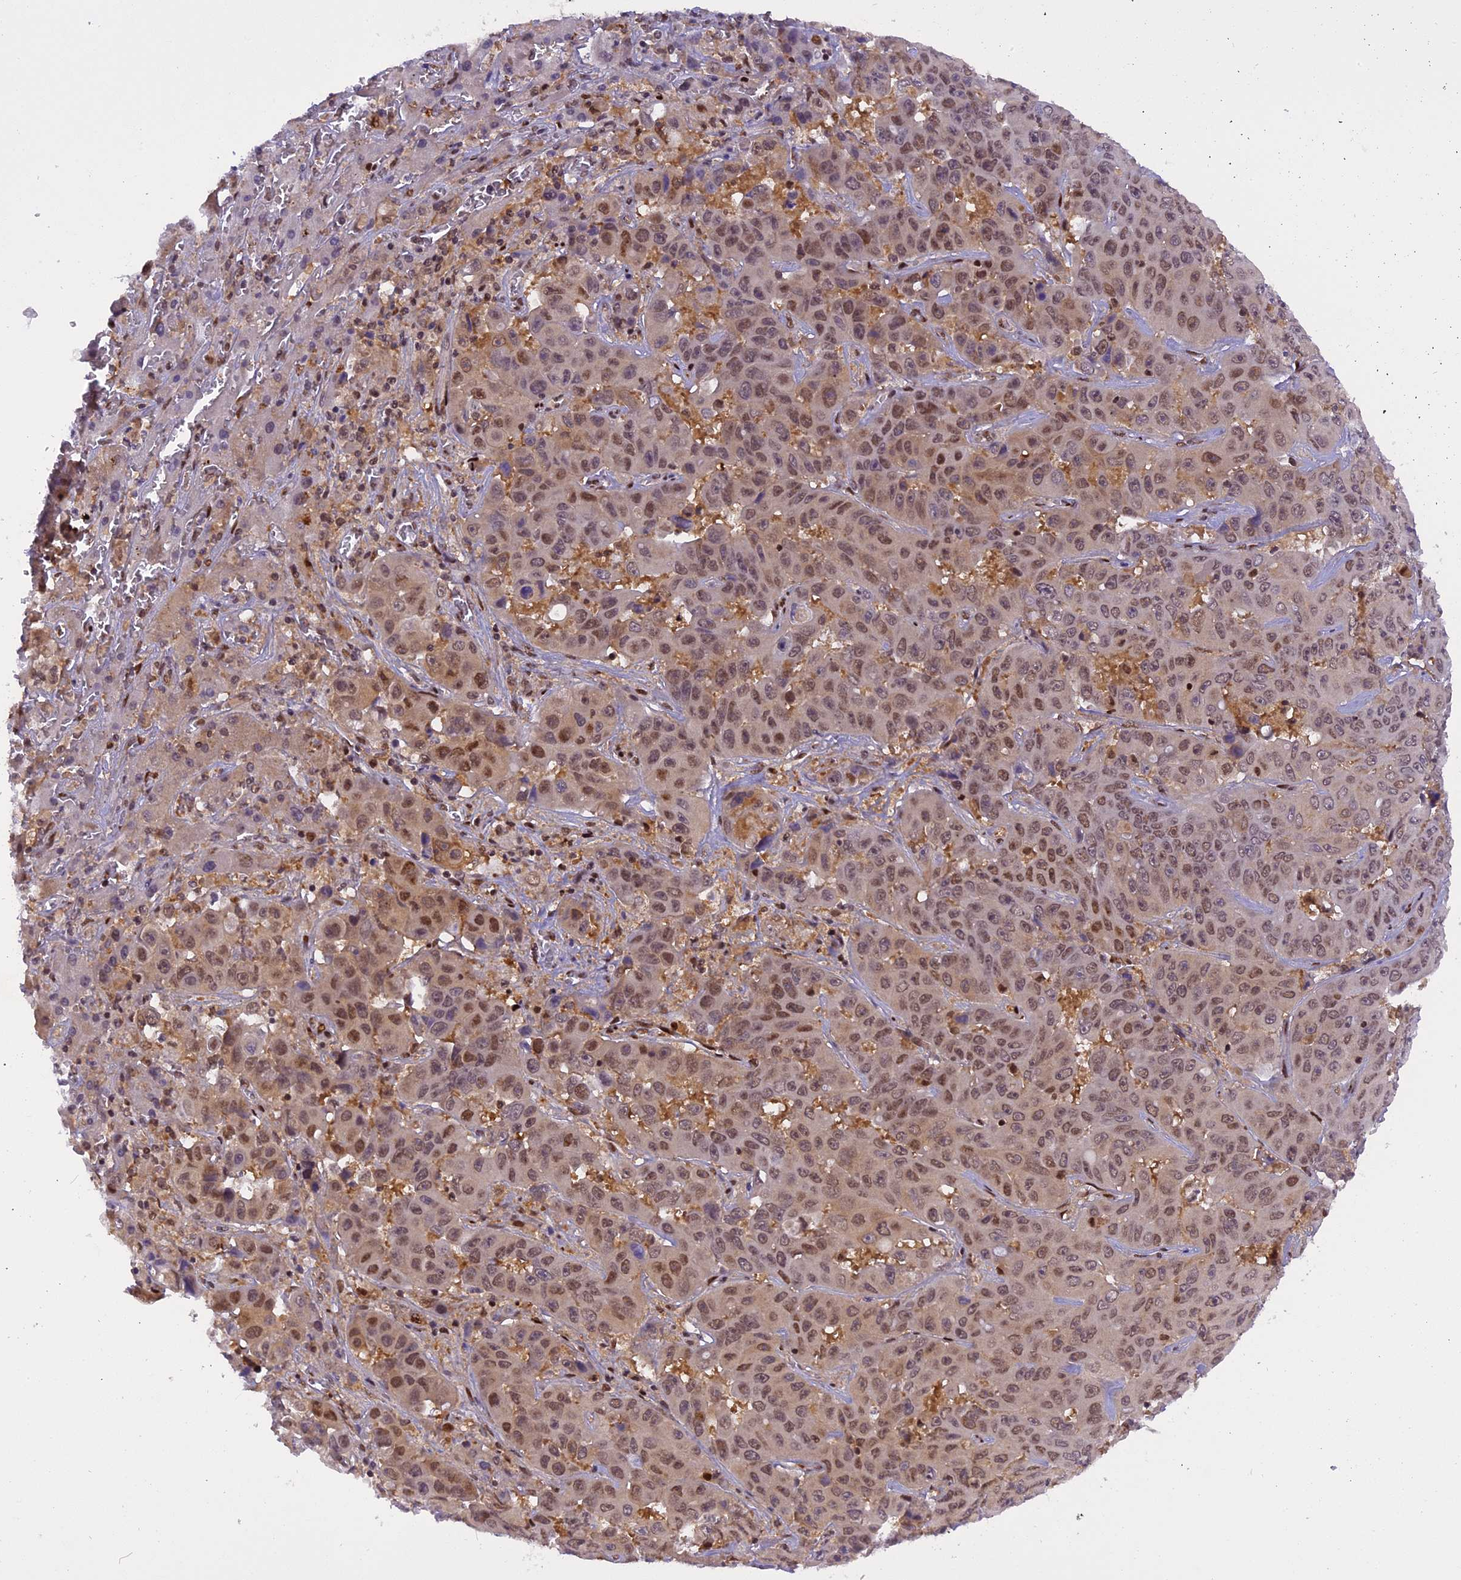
{"staining": {"intensity": "moderate", "quantity": ">75%", "location": "nuclear"}, "tissue": "liver cancer", "cell_type": "Tumor cells", "image_type": "cancer", "snomed": [{"axis": "morphology", "description": "Cholangiocarcinoma"}, {"axis": "topography", "description": "Liver"}], "caption": "A histopathology image of human liver cancer stained for a protein exhibits moderate nuclear brown staining in tumor cells.", "gene": "RABGGTA", "patient": {"sex": "female", "age": 52}}